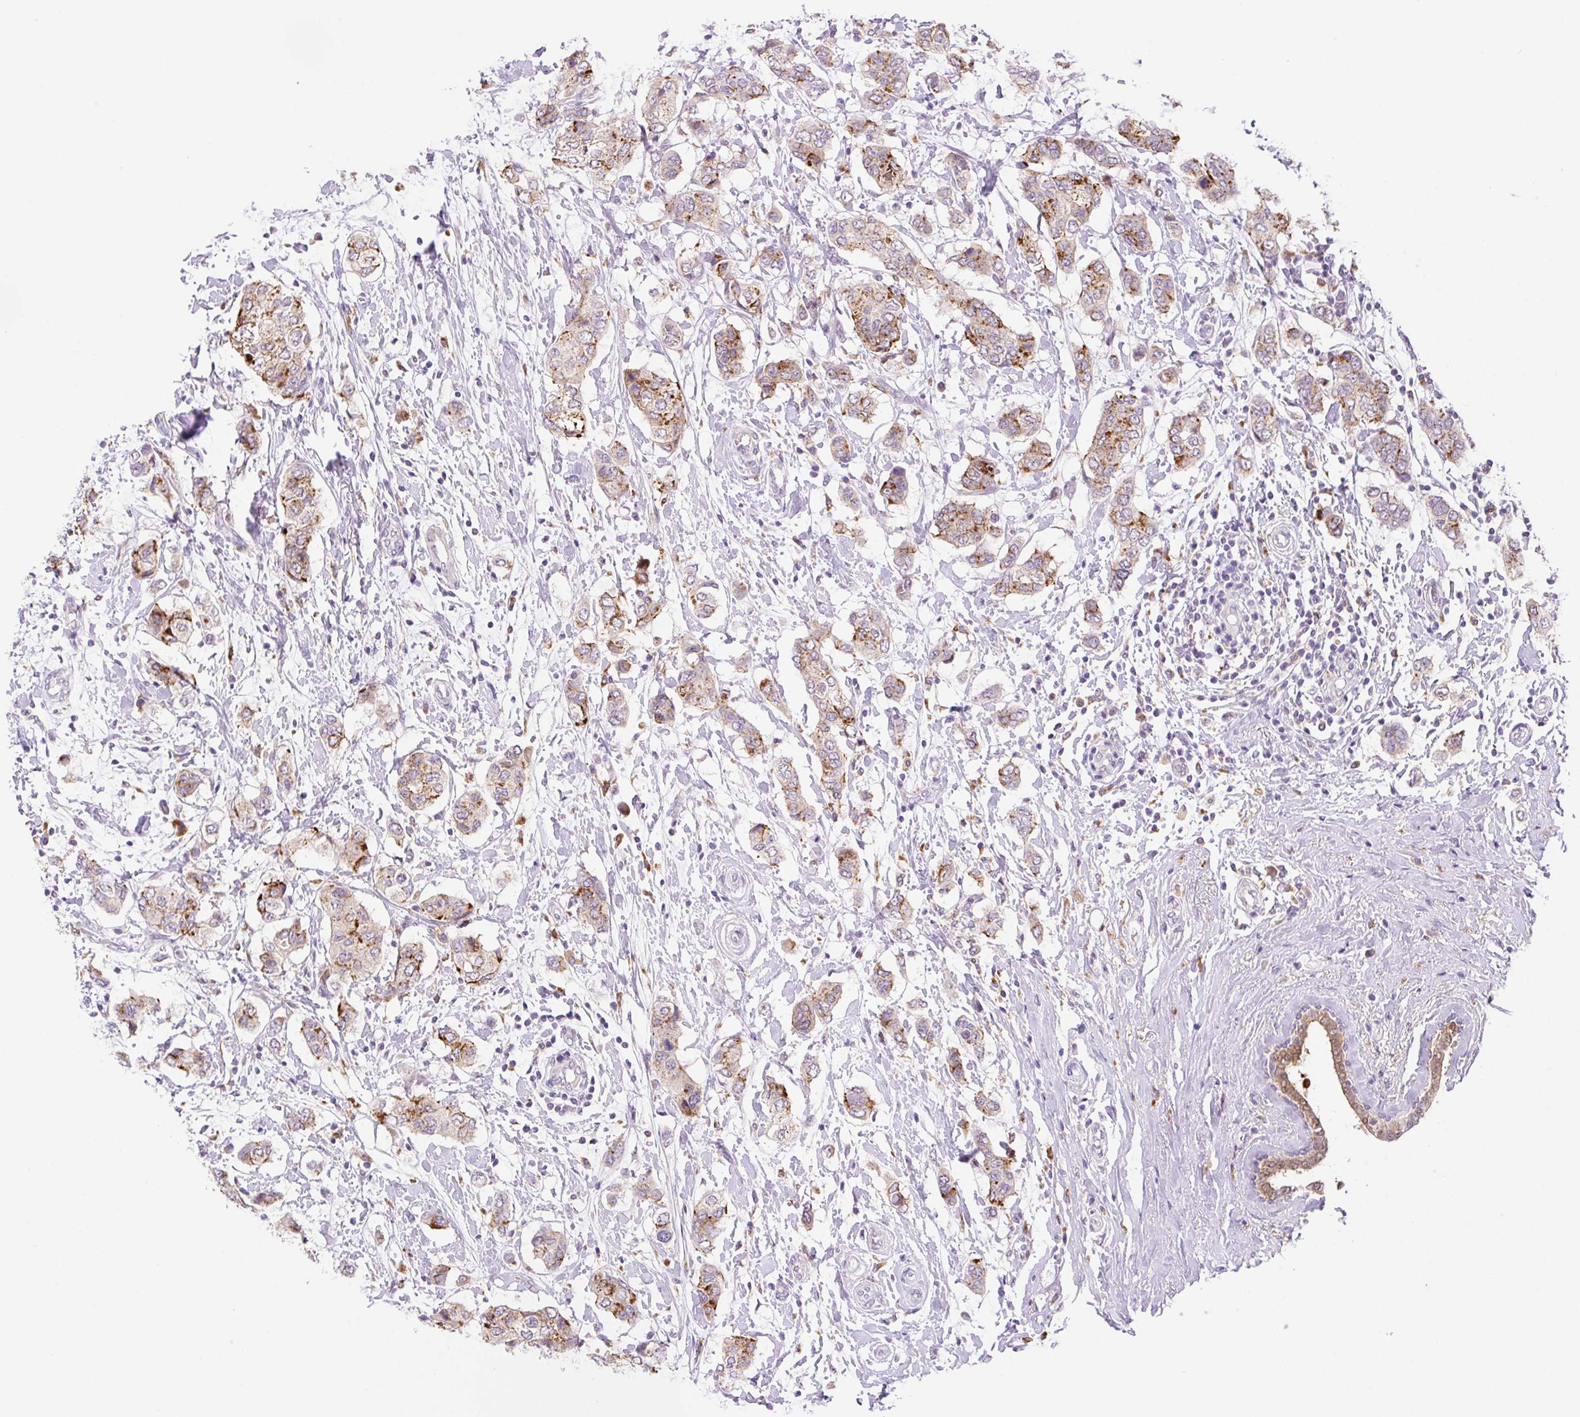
{"staining": {"intensity": "moderate", "quantity": "25%-75%", "location": "cytoplasmic/membranous"}, "tissue": "breast cancer", "cell_type": "Tumor cells", "image_type": "cancer", "snomed": [{"axis": "morphology", "description": "Lobular carcinoma"}, {"axis": "topography", "description": "Breast"}], "caption": "Breast cancer (lobular carcinoma) stained for a protein (brown) displays moderate cytoplasmic/membranous positive positivity in about 25%-75% of tumor cells.", "gene": "CEBPZOS", "patient": {"sex": "female", "age": 51}}